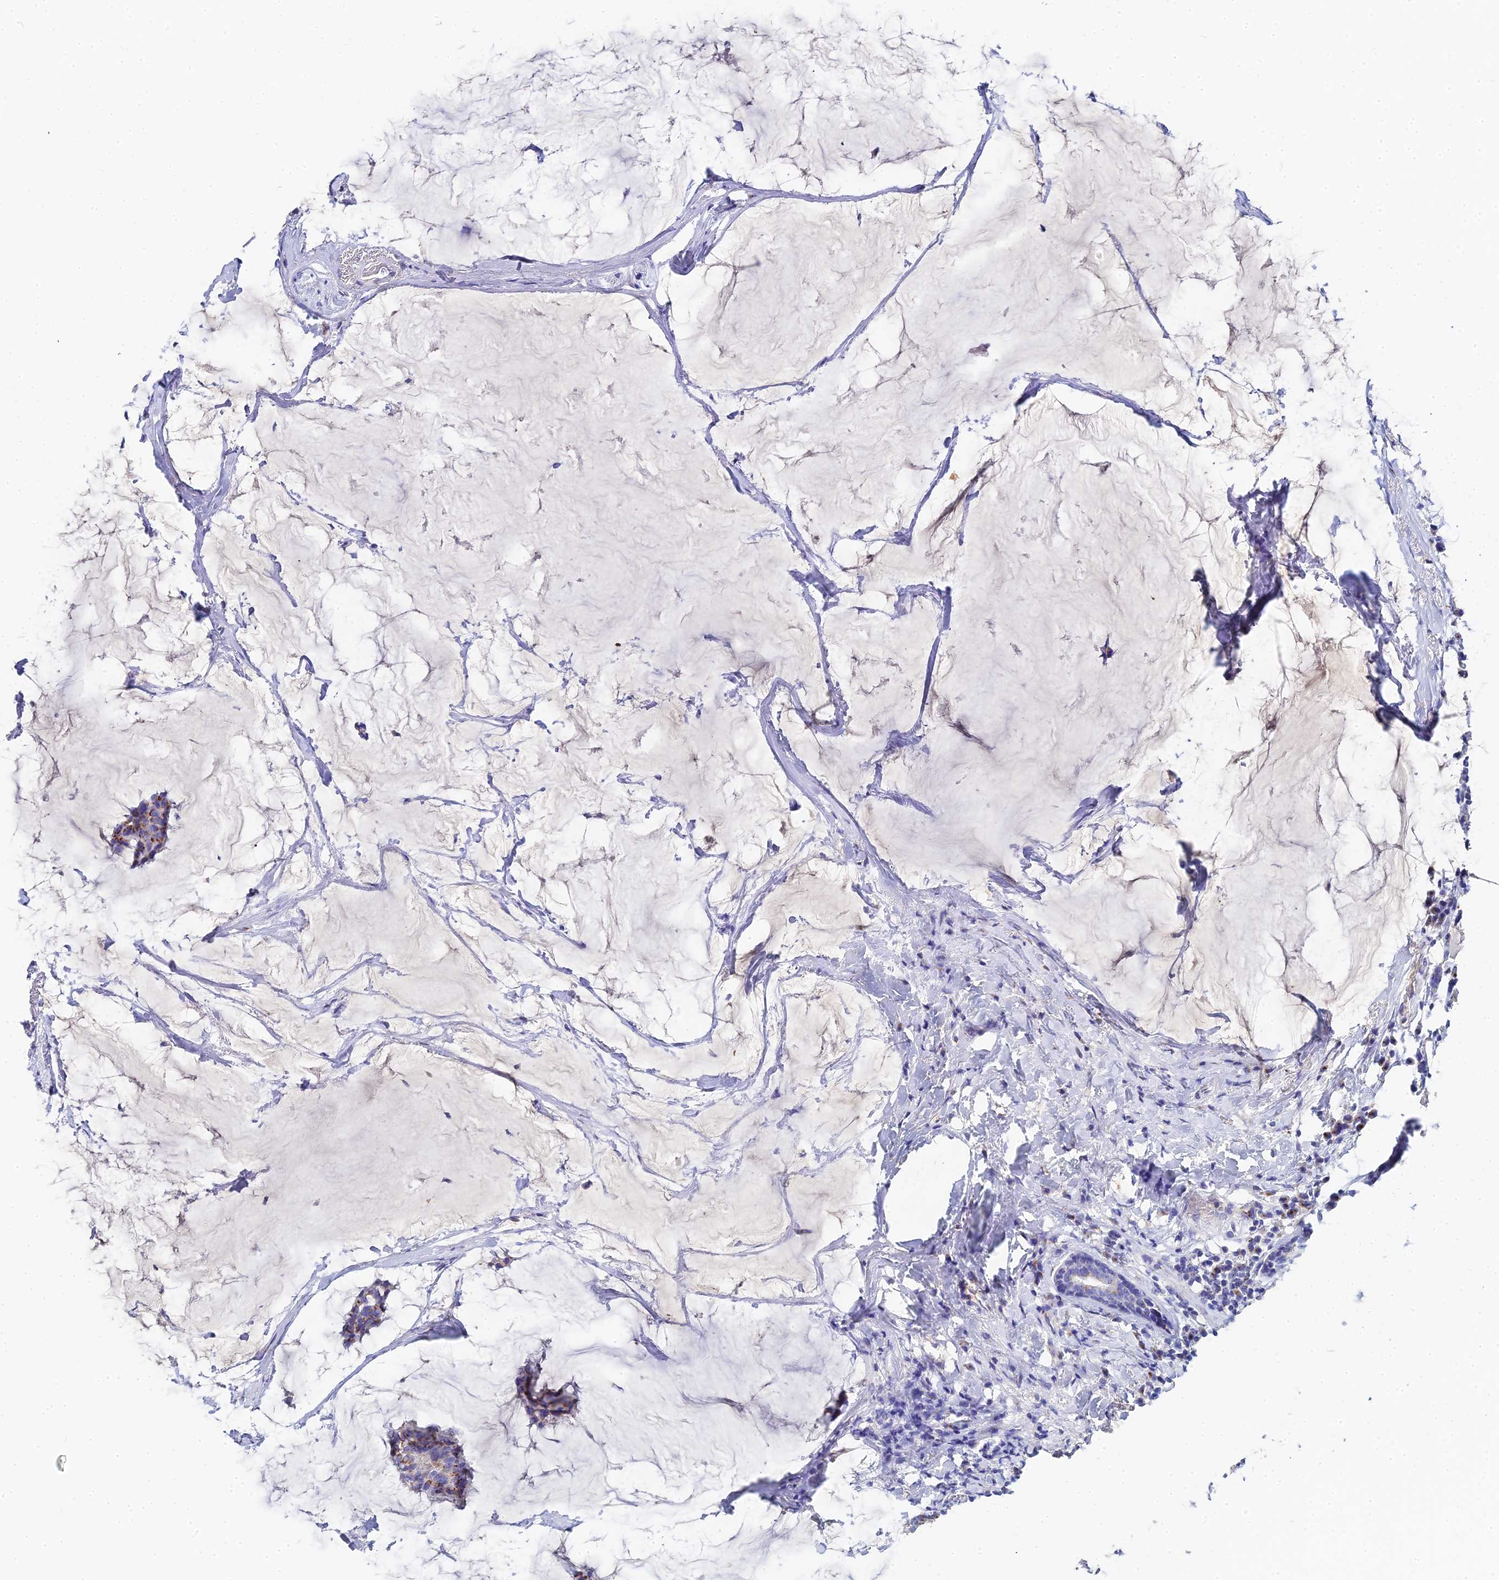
{"staining": {"intensity": "moderate", "quantity": "<25%", "location": "cytoplasmic/membranous"}, "tissue": "breast cancer", "cell_type": "Tumor cells", "image_type": "cancer", "snomed": [{"axis": "morphology", "description": "Duct carcinoma"}, {"axis": "topography", "description": "Breast"}], "caption": "This is a histology image of IHC staining of infiltrating ductal carcinoma (breast), which shows moderate expression in the cytoplasmic/membranous of tumor cells.", "gene": "ENSG00000268674", "patient": {"sex": "female", "age": 93}}